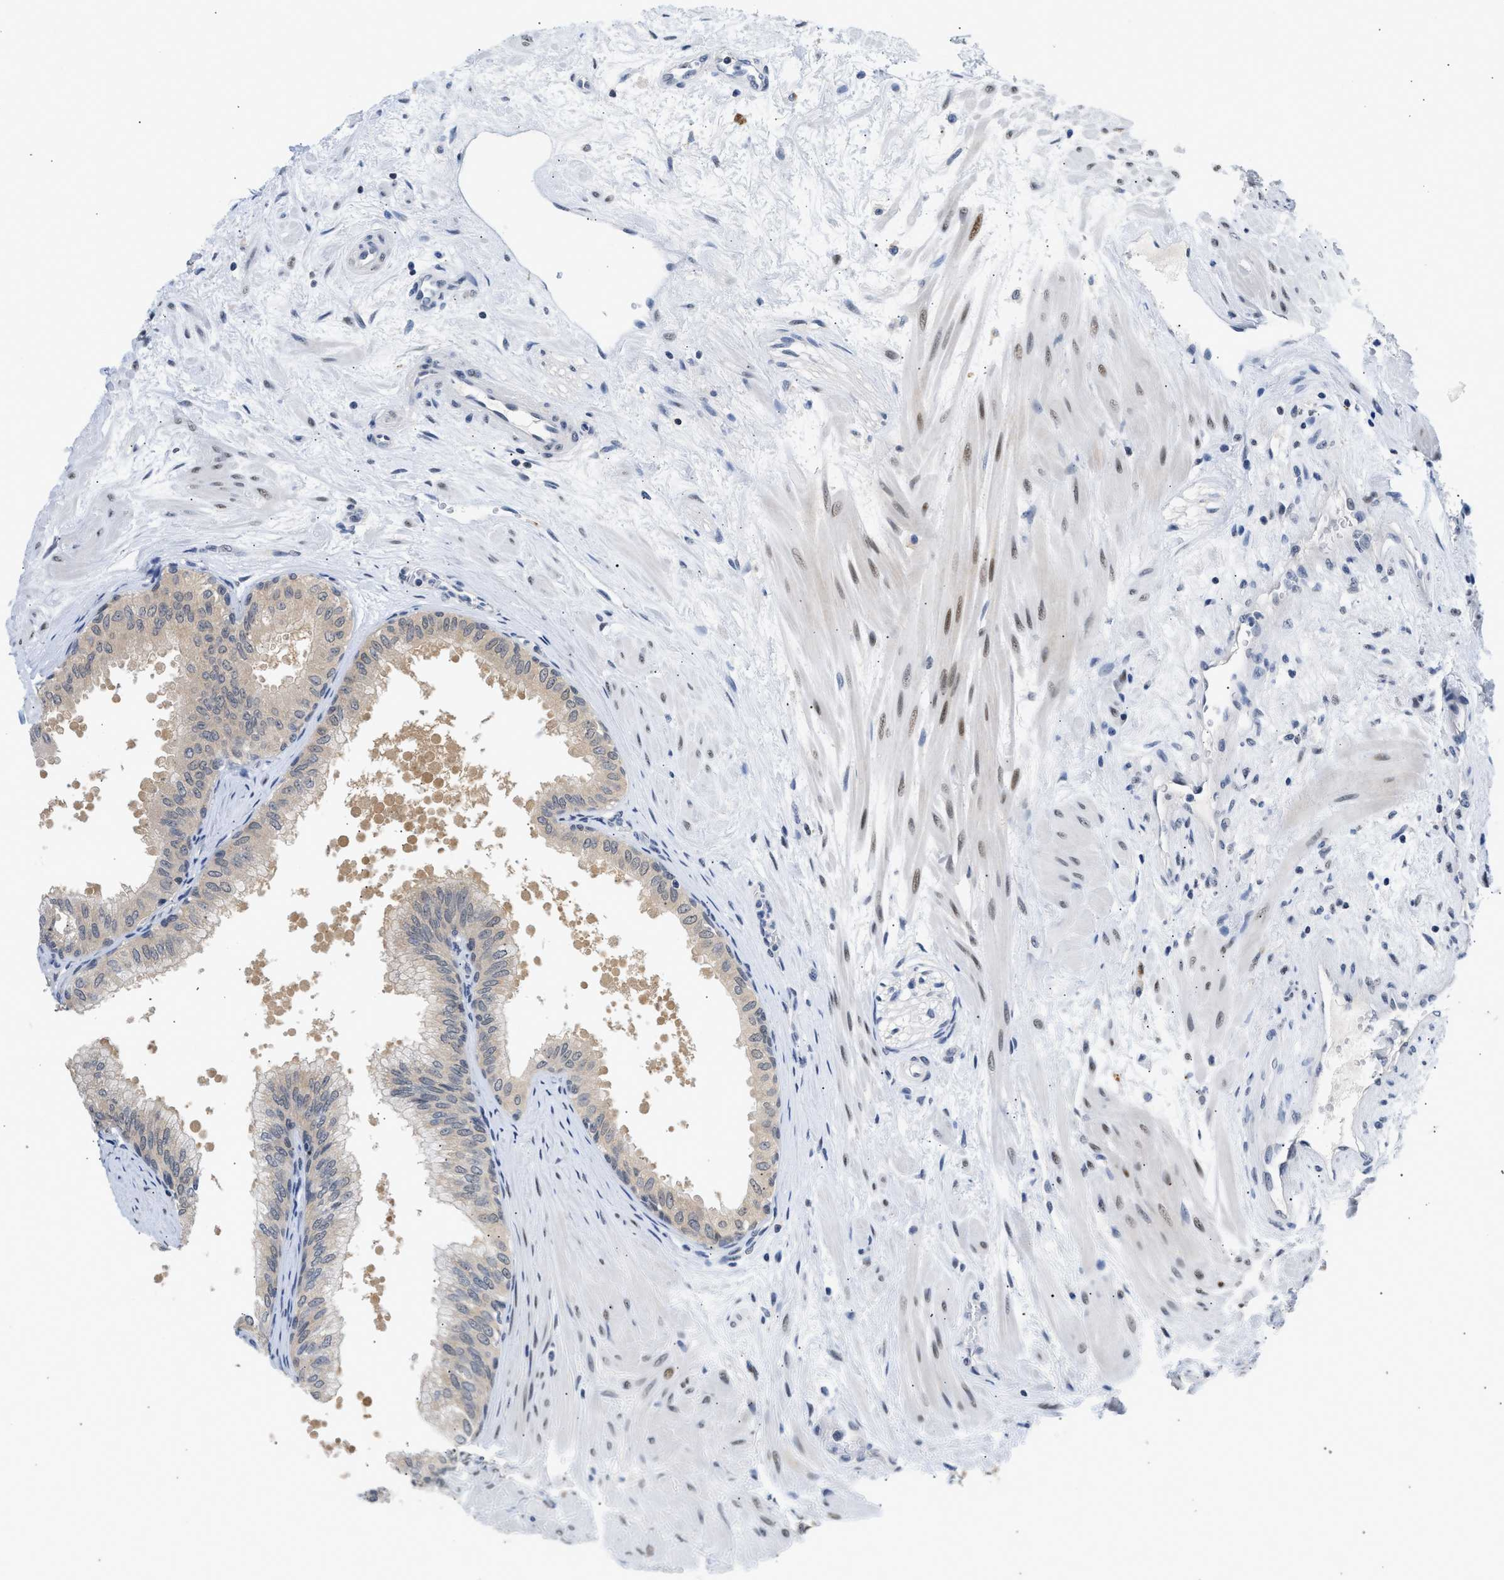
{"staining": {"intensity": "weak", "quantity": "<25%", "location": "cytoplasmic/membranous"}, "tissue": "seminal vesicle", "cell_type": "Glandular cells", "image_type": "normal", "snomed": [{"axis": "morphology", "description": "Normal tissue, NOS"}, {"axis": "topography", "description": "Prostate"}, {"axis": "topography", "description": "Seminal veicle"}], "caption": "An immunohistochemistry photomicrograph of benign seminal vesicle is shown. There is no staining in glandular cells of seminal vesicle. (Brightfield microscopy of DAB immunohistochemistry at high magnification).", "gene": "PPM1L", "patient": {"sex": "male", "age": 60}}